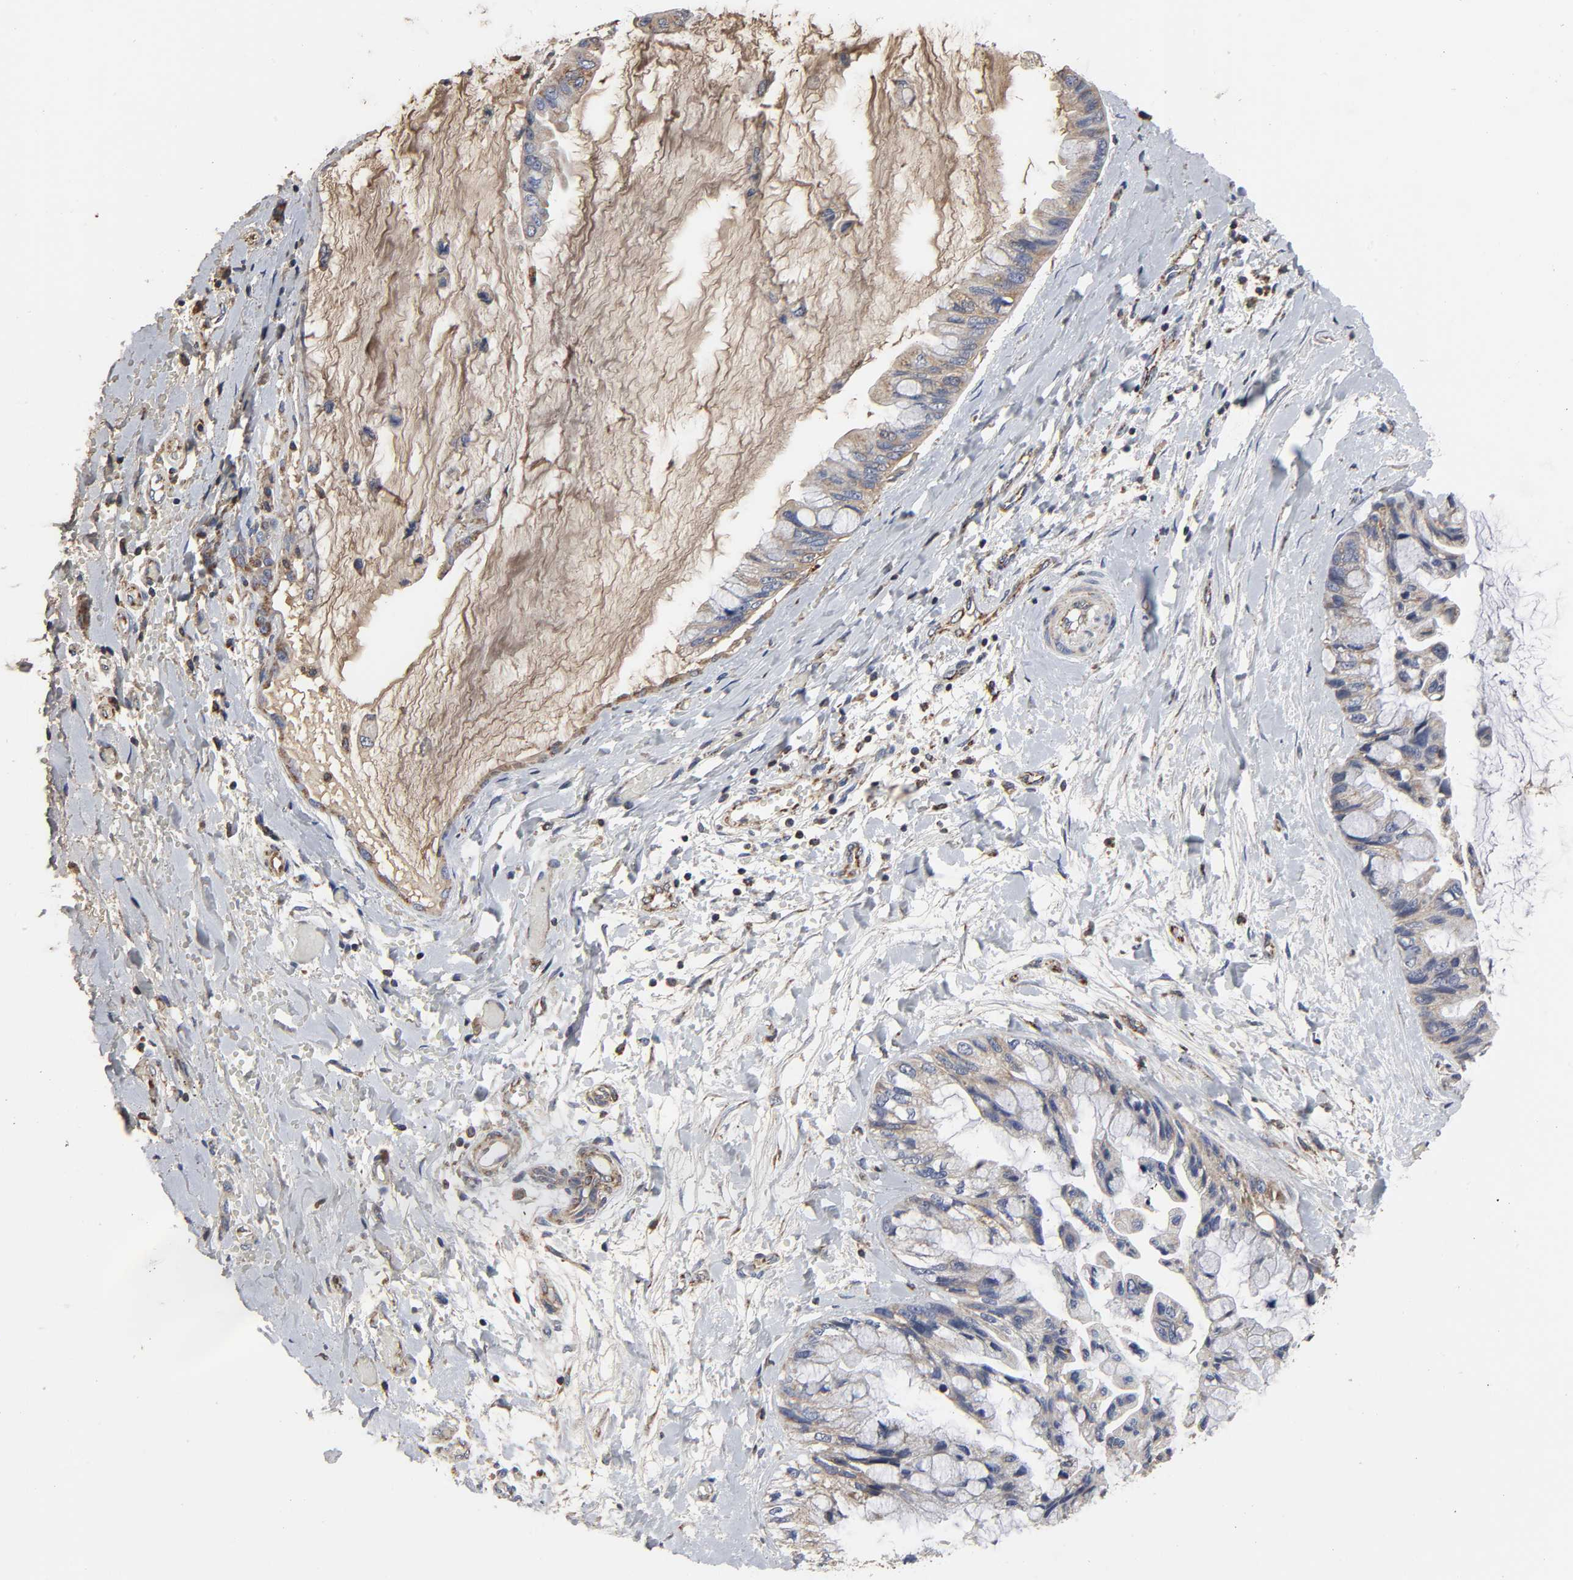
{"staining": {"intensity": "moderate", "quantity": ">75%", "location": "cytoplasmic/membranous"}, "tissue": "ovarian cancer", "cell_type": "Tumor cells", "image_type": "cancer", "snomed": [{"axis": "morphology", "description": "Cystadenocarcinoma, mucinous, NOS"}, {"axis": "topography", "description": "Ovary"}], "caption": "Immunohistochemical staining of human ovarian cancer (mucinous cystadenocarcinoma) shows moderate cytoplasmic/membranous protein positivity in about >75% of tumor cells. The staining was performed using DAB, with brown indicating positive protein expression. Nuclei are stained blue with hematoxylin.", "gene": "COX6B1", "patient": {"sex": "female", "age": 39}}